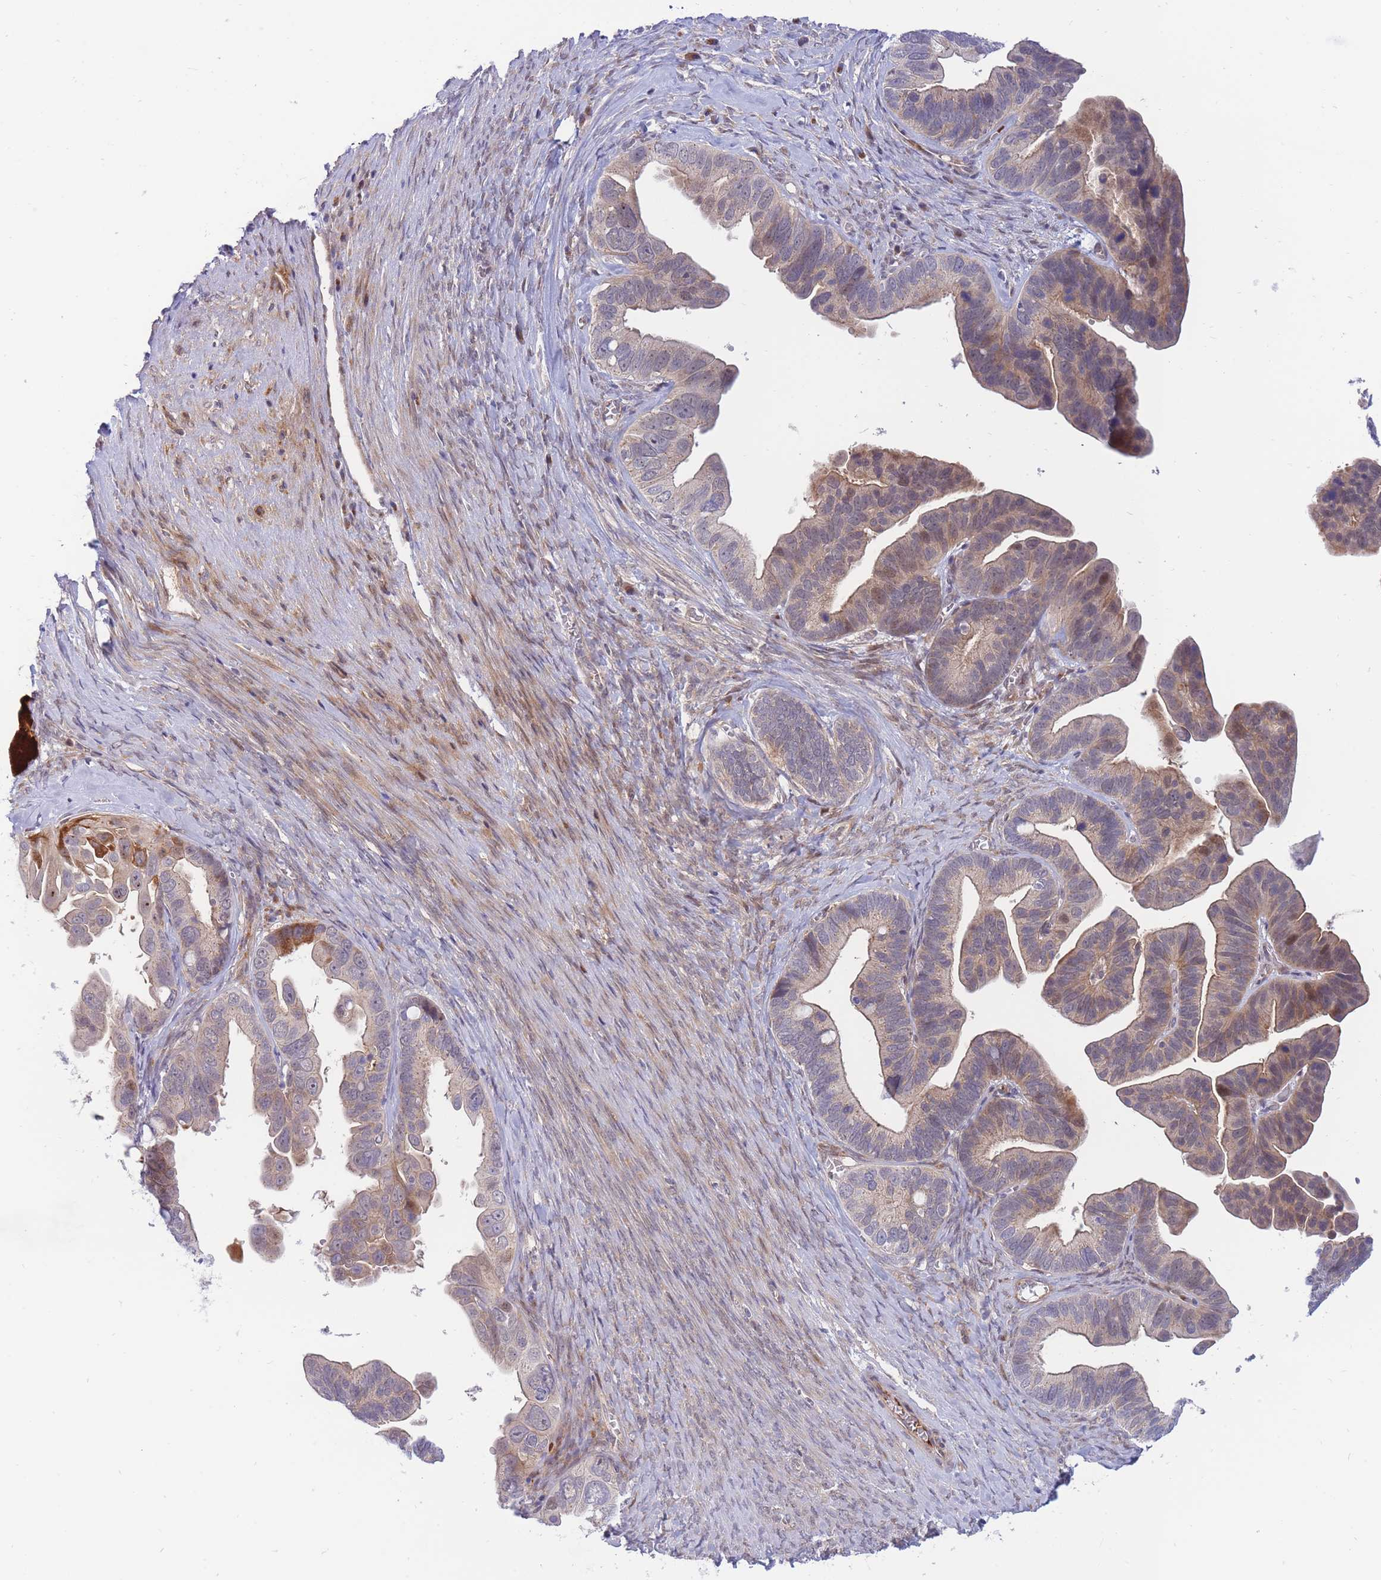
{"staining": {"intensity": "moderate", "quantity": "25%-75%", "location": "cytoplasmic/membranous"}, "tissue": "ovarian cancer", "cell_type": "Tumor cells", "image_type": "cancer", "snomed": [{"axis": "morphology", "description": "Cystadenocarcinoma, serous, NOS"}, {"axis": "topography", "description": "Ovary"}], "caption": "Moderate cytoplasmic/membranous protein staining is present in about 25%-75% of tumor cells in ovarian cancer (serous cystadenocarcinoma). (Stains: DAB in brown, nuclei in blue, Microscopy: brightfield microscopy at high magnification).", "gene": "APOL4", "patient": {"sex": "female", "age": 56}}